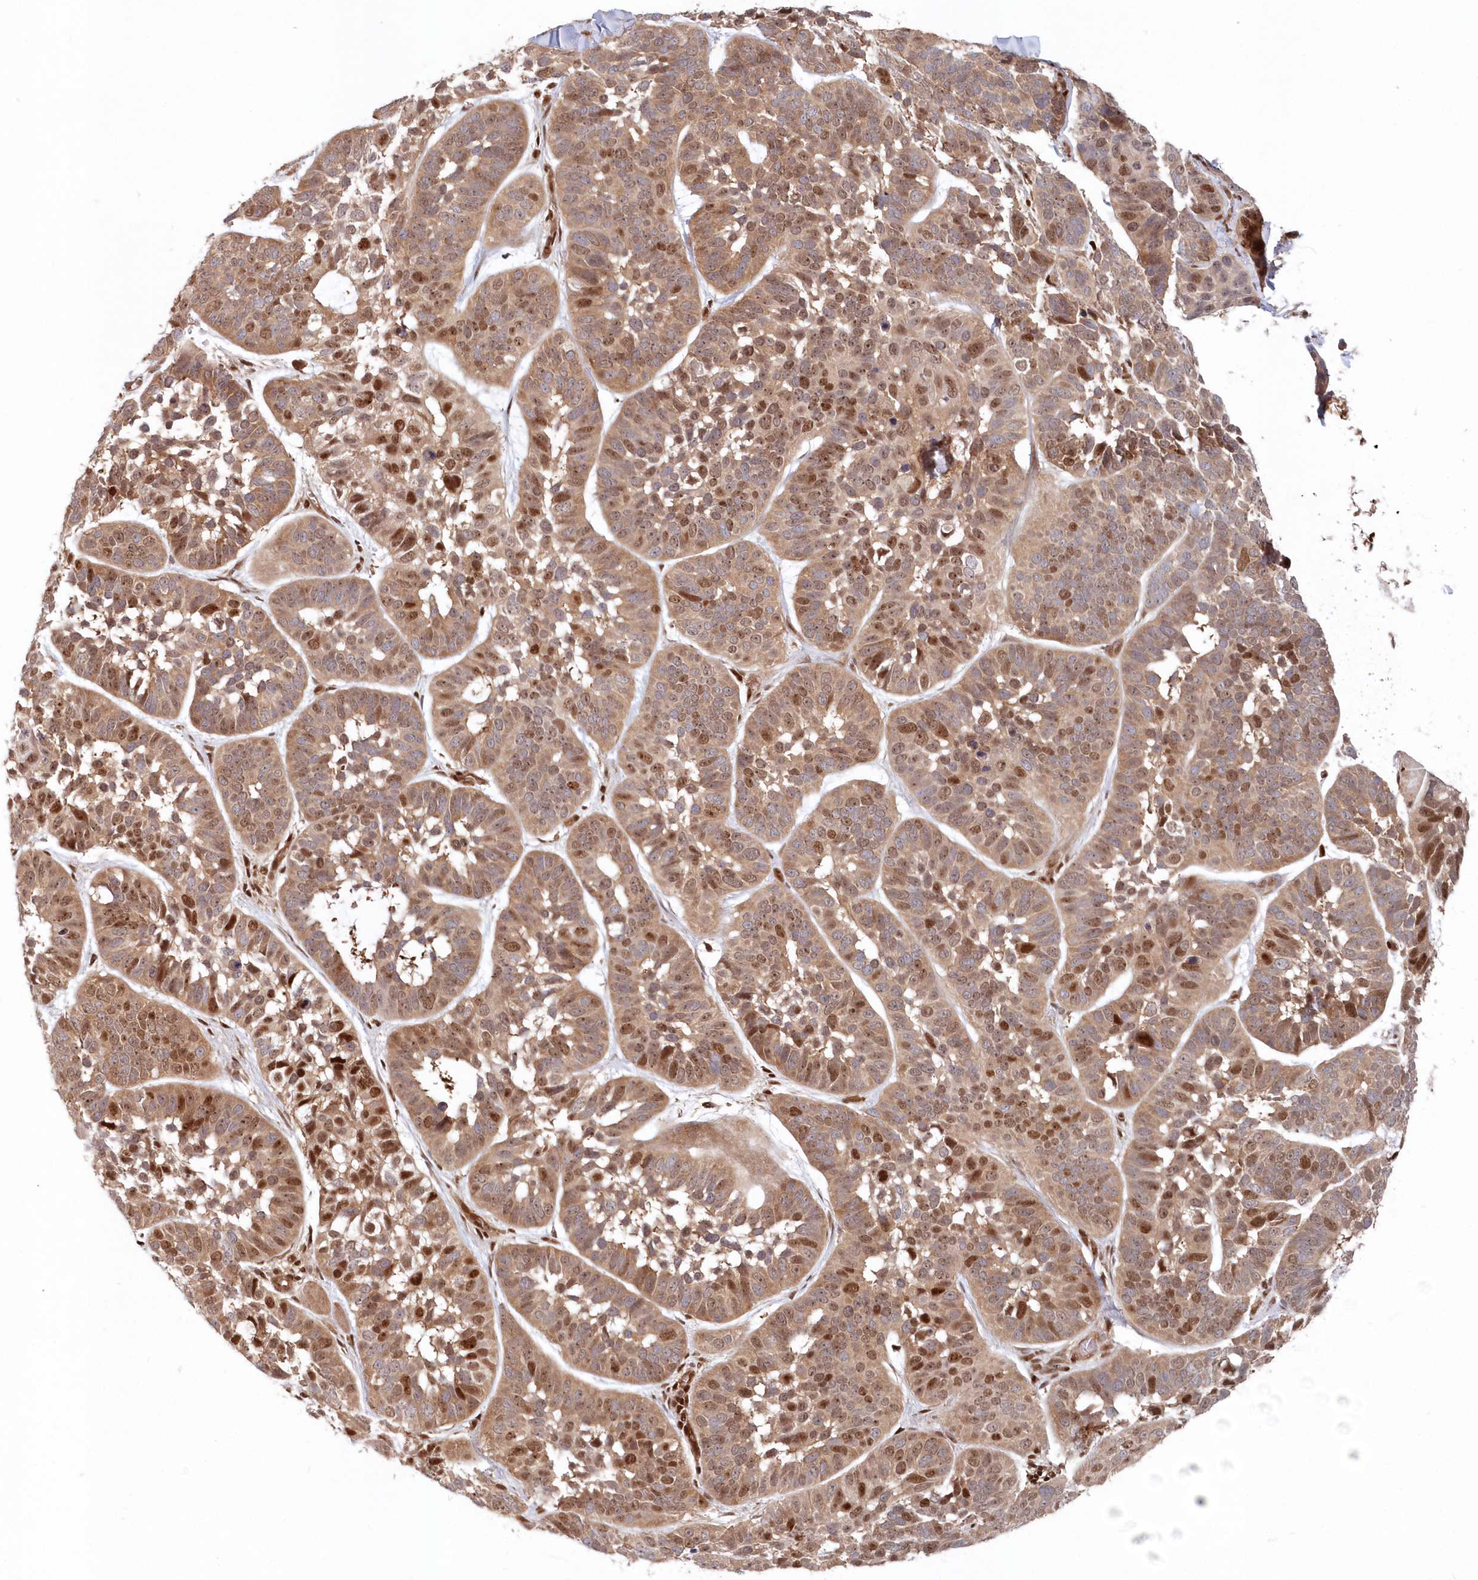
{"staining": {"intensity": "moderate", "quantity": ">75%", "location": "cytoplasmic/membranous,nuclear"}, "tissue": "skin cancer", "cell_type": "Tumor cells", "image_type": "cancer", "snomed": [{"axis": "morphology", "description": "Basal cell carcinoma"}, {"axis": "topography", "description": "Skin"}], "caption": "Immunohistochemistry (IHC) micrograph of neoplastic tissue: skin cancer (basal cell carcinoma) stained using immunohistochemistry shows medium levels of moderate protein expression localized specifically in the cytoplasmic/membranous and nuclear of tumor cells, appearing as a cytoplasmic/membranous and nuclear brown color.", "gene": "ABHD14B", "patient": {"sex": "male", "age": 62}}